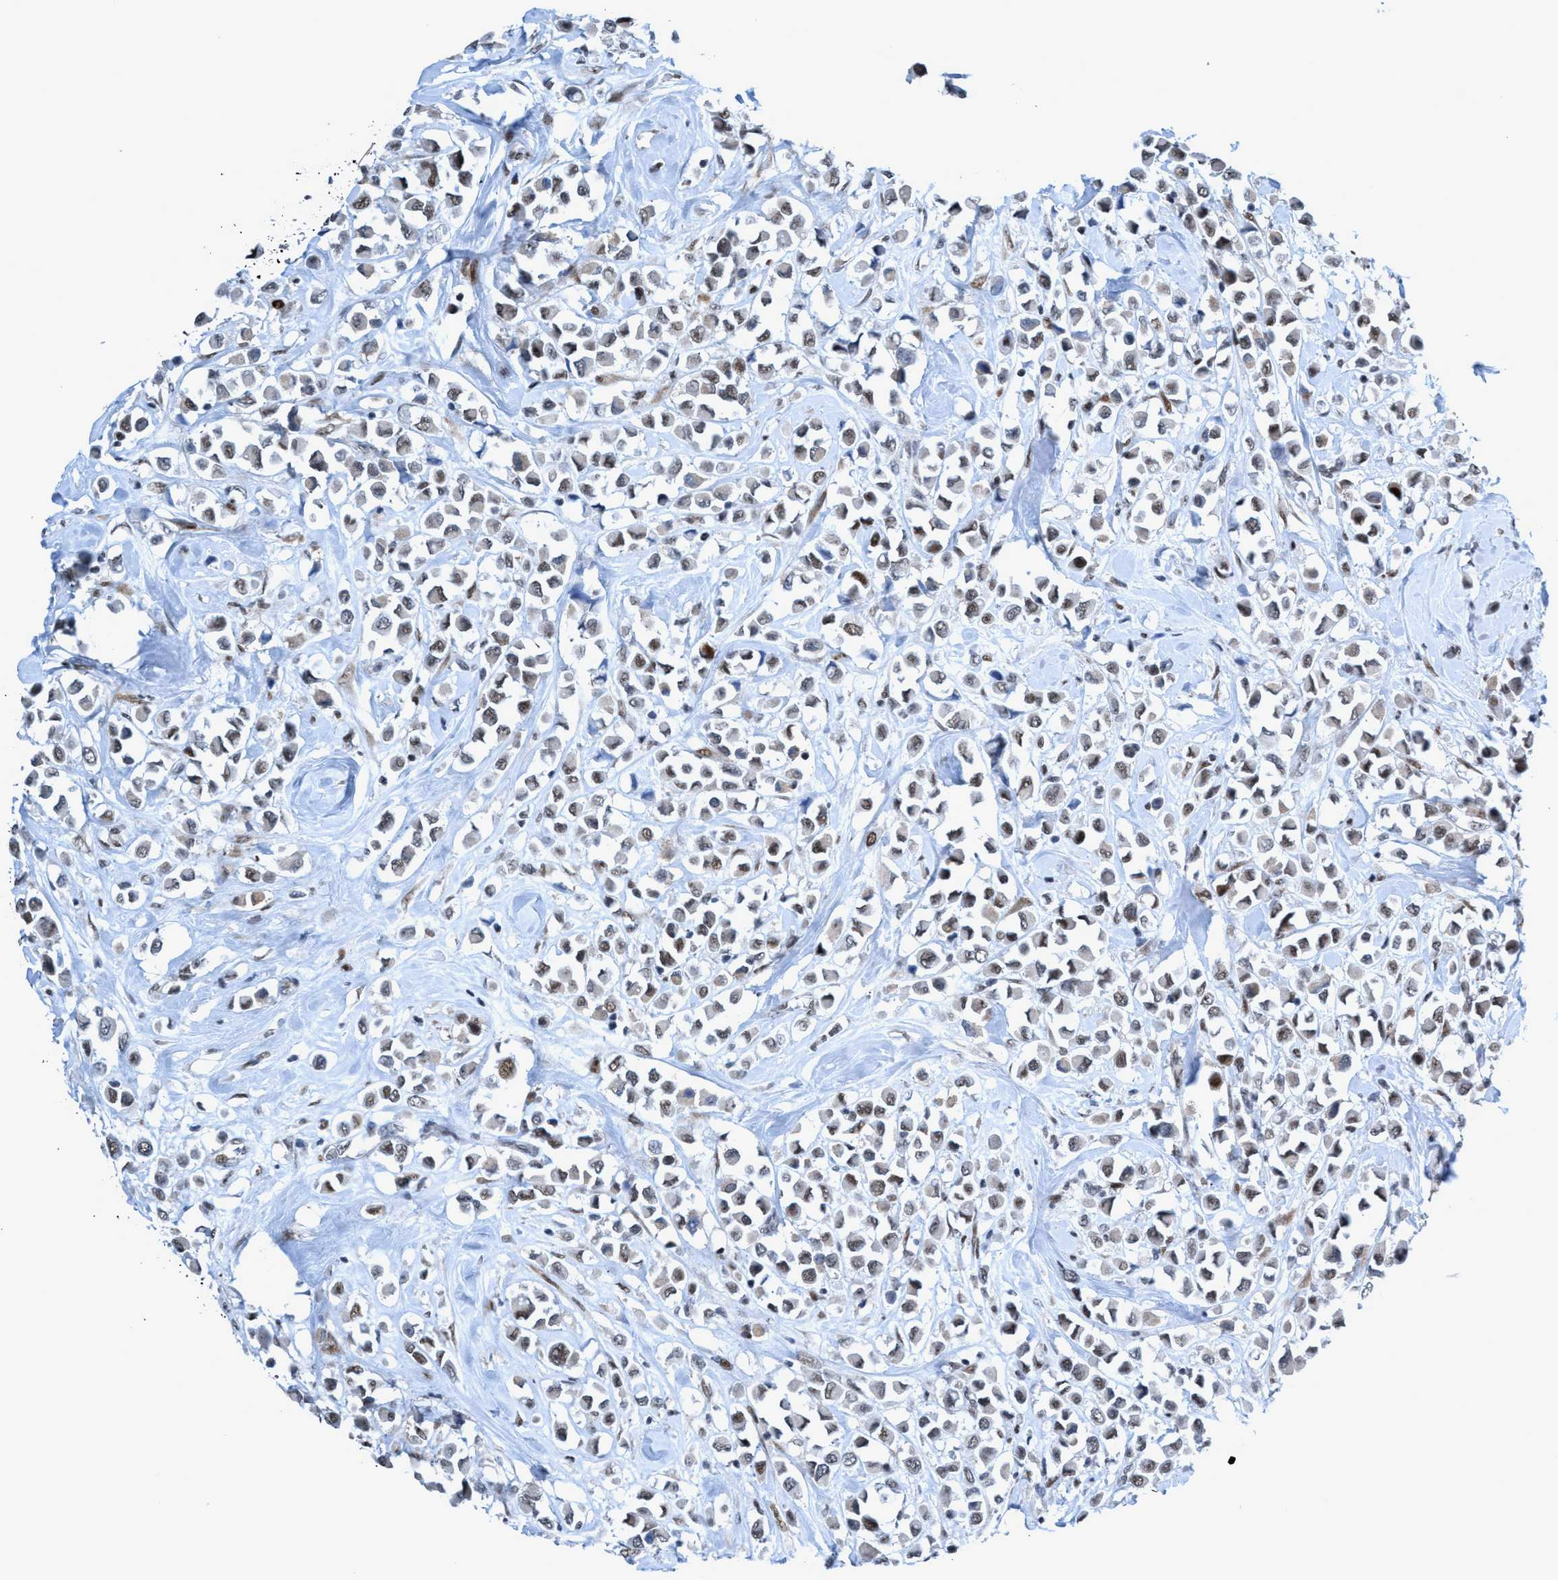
{"staining": {"intensity": "weak", "quantity": ">75%", "location": "nuclear"}, "tissue": "breast cancer", "cell_type": "Tumor cells", "image_type": "cancer", "snomed": [{"axis": "morphology", "description": "Duct carcinoma"}, {"axis": "topography", "description": "Breast"}], "caption": "Breast cancer (infiltrating ductal carcinoma) was stained to show a protein in brown. There is low levels of weak nuclear positivity in about >75% of tumor cells. The staining was performed using DAB (3,3'-diaminobenzidine), with brown indicating positive protein expression. Nuclei are stained blue with hematoxylin.", "gene": "CWC27", "patient": {"sex": "female", "age": 61}}